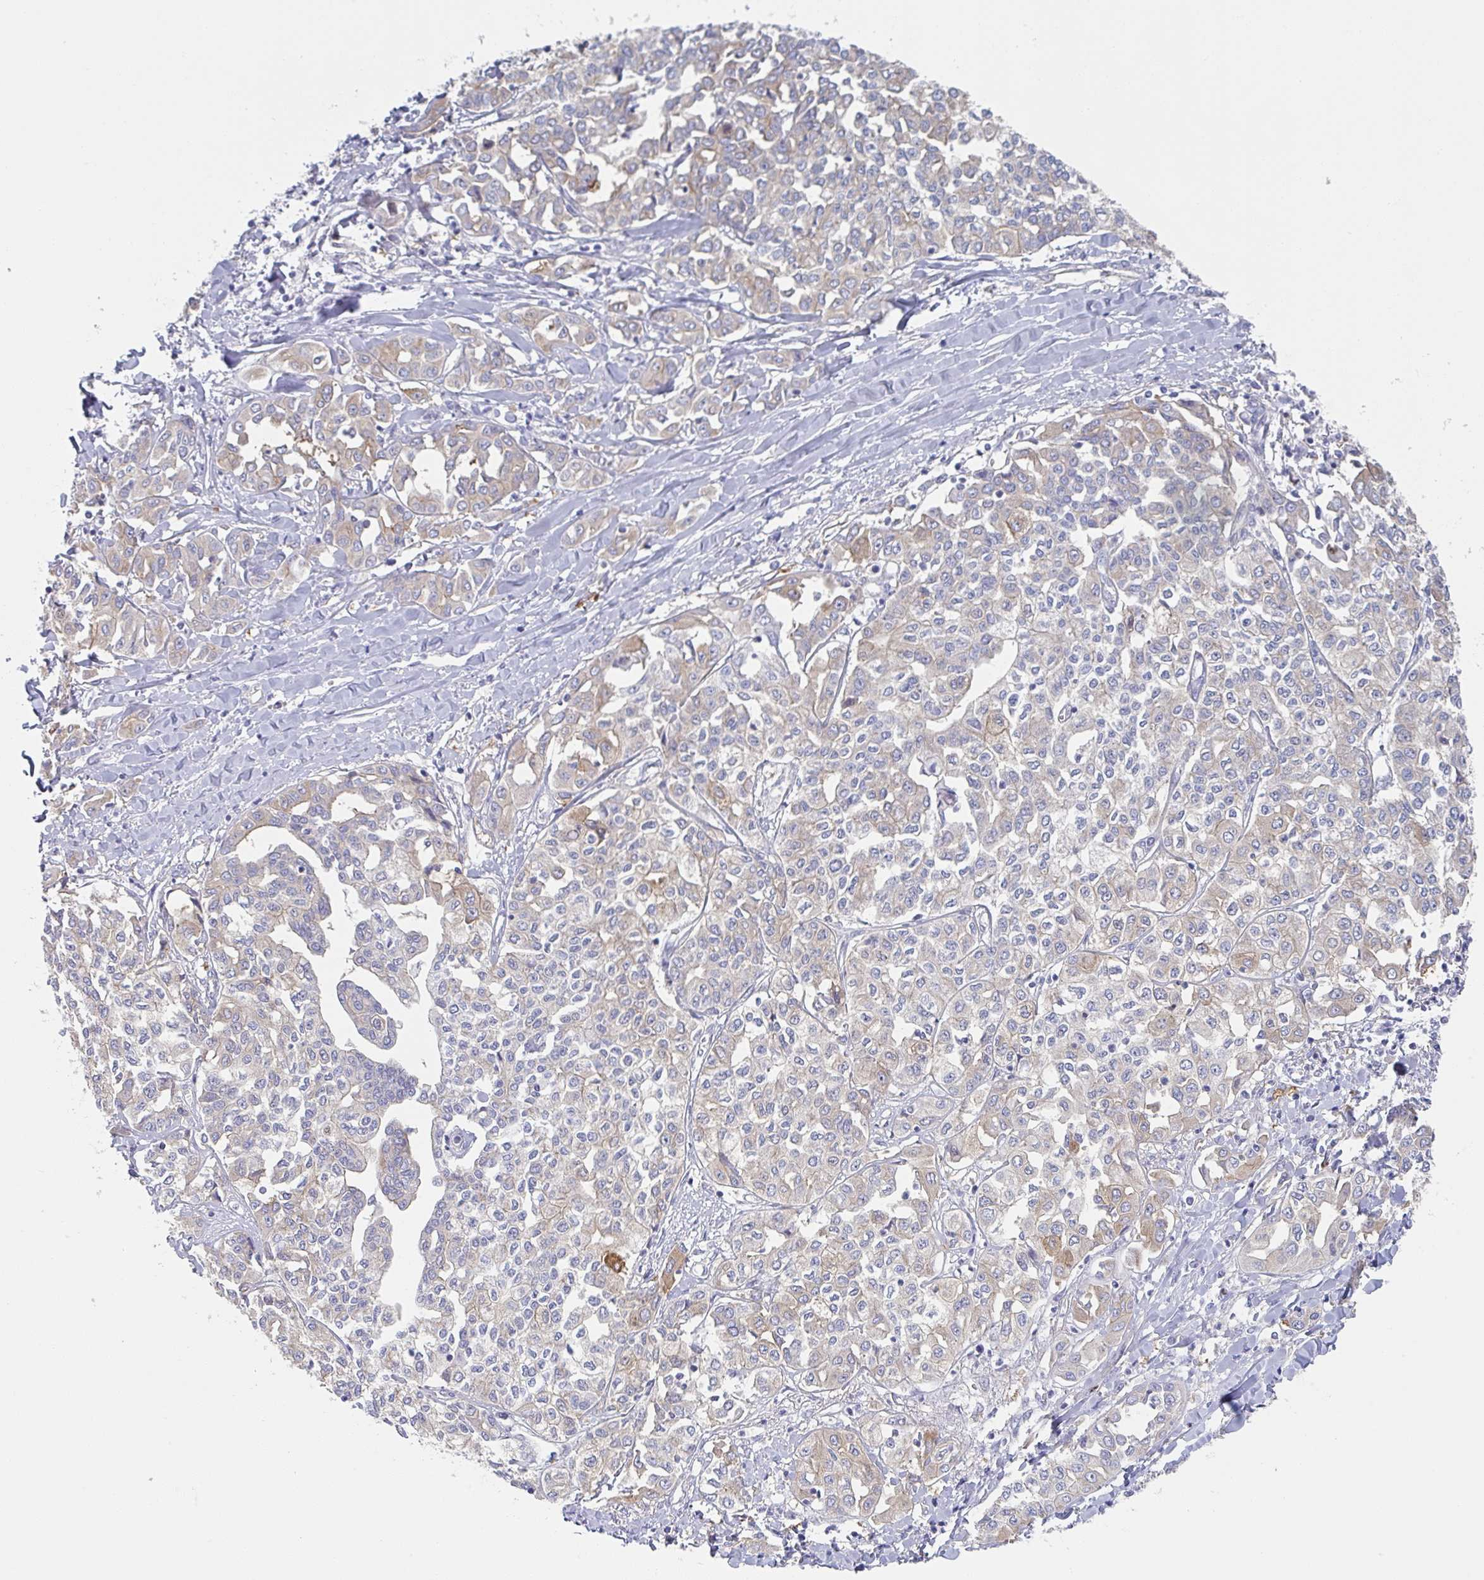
{"staining": {"intensity": "weak", "quantity": "<25%", "location": "cytoplasmic/membranous"}, "tissue": "liver cancer", "cell_type": "Tumor cells", "image_type": "cancer", "snomed": [{"axis": "morphology", "description": "Cholangiocarcinoma"}, {"axis": "topography", "description": "Liver"}], "caption": "Immunohistochemical staining of human liver cancer (cholangiocarcinoma) shows no significant positivity in tumor cells. The staining was performed using DAB to visualize the protein expression in brown, while the nuclei were stained in blue with hematoxylin (Magnification: 20x).", "gene": "AMPD2", "patient": {"sex": "female", "age": 77}}